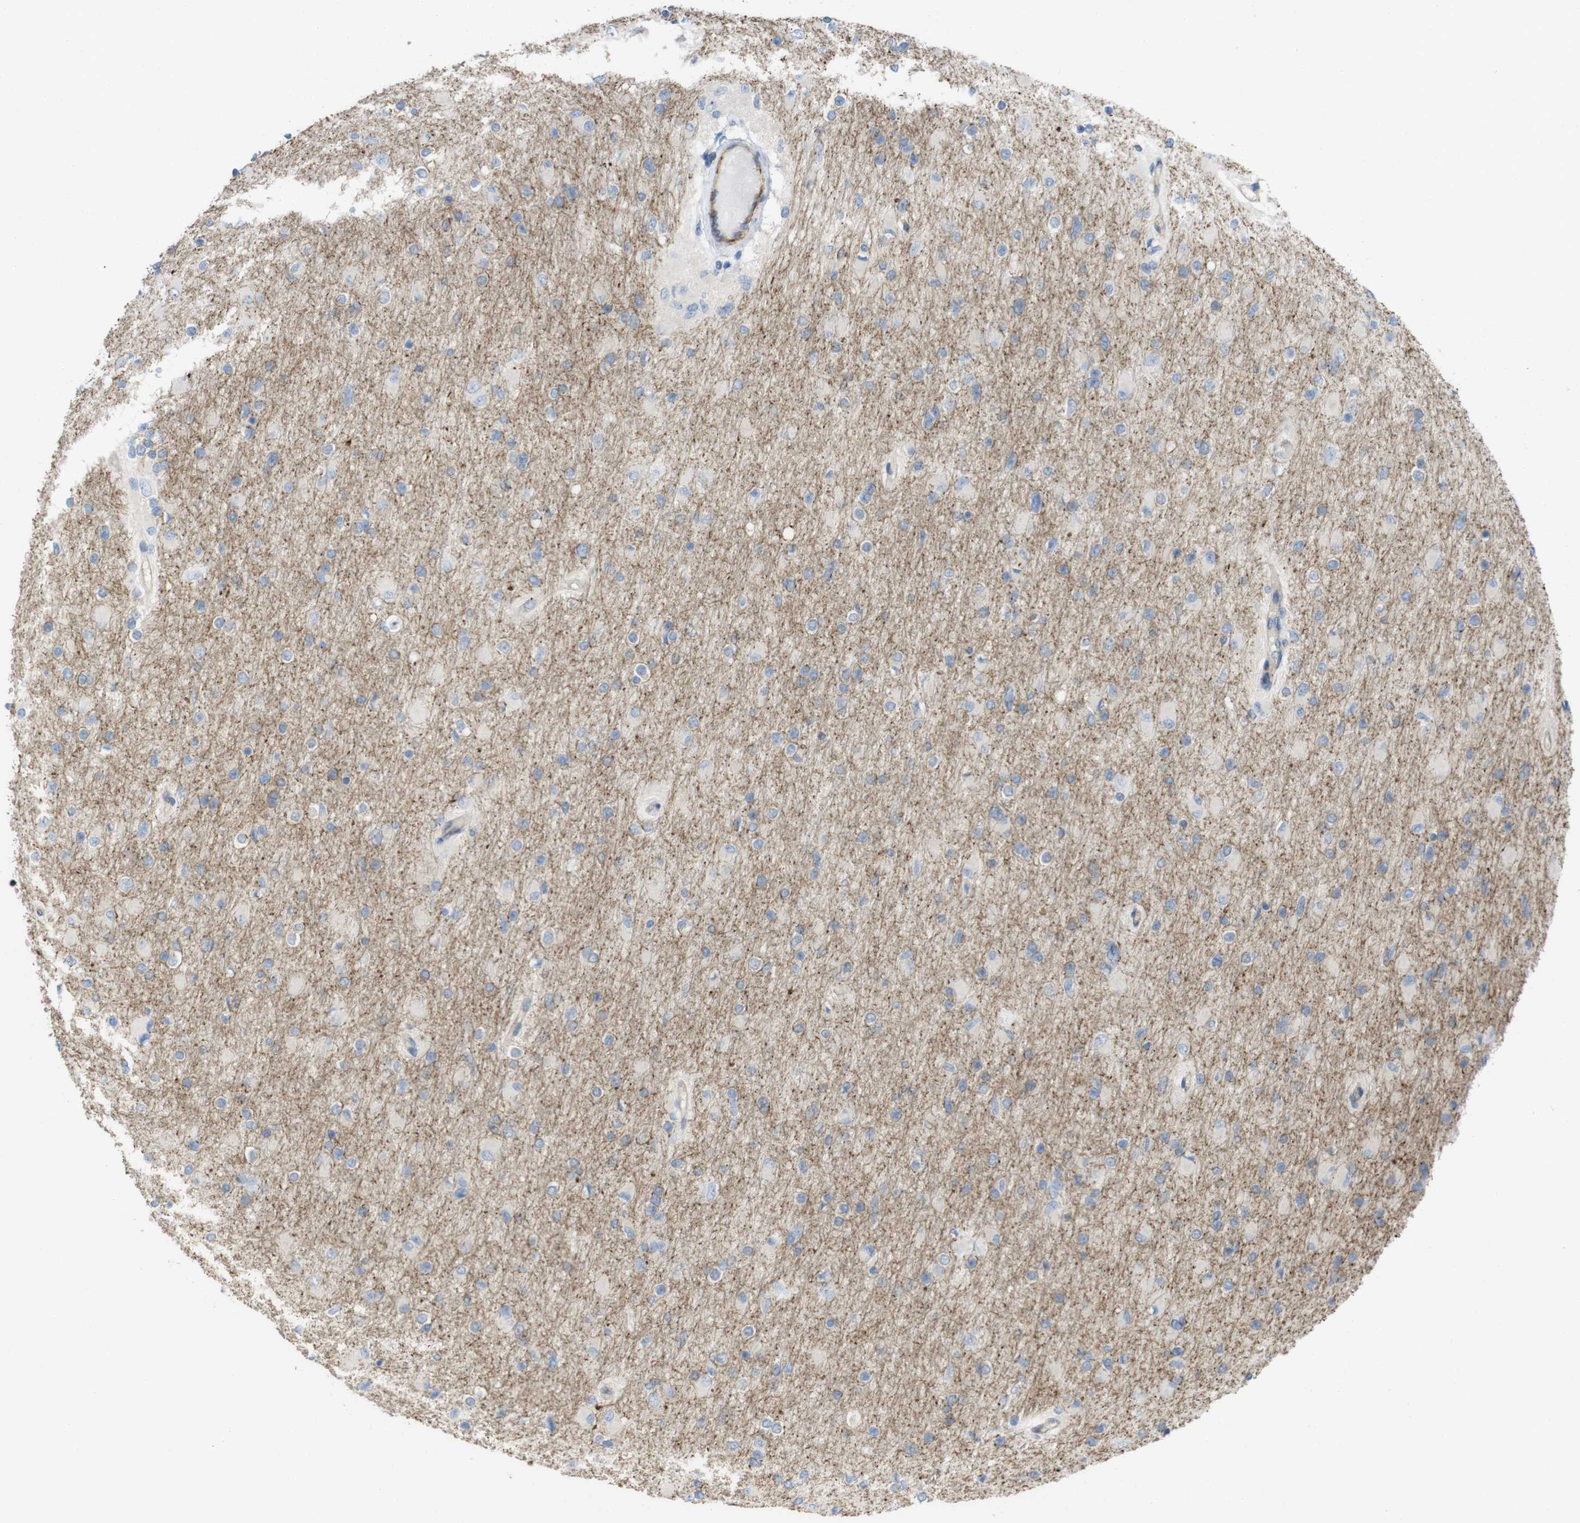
{"staining": {"intensity": "weak", "quantity": "<25%", "location": "cytoplasmic/membranous"}, "tissue": "glioma", "cell_type": "Tumor cells", "image_type": "cancer", "snomed": [{"axis": "morphology", "description": "Glioma, malignant, High grade"}, {"axis": "topography", "description": "Cerebral cortex"}], "caption": "An immunohistochemistry micrograph of glioma is shown. There is no staining in tumor cells of glioma.", "gene": "PREX2", "patient": {"sex": "female", "age": 36}}